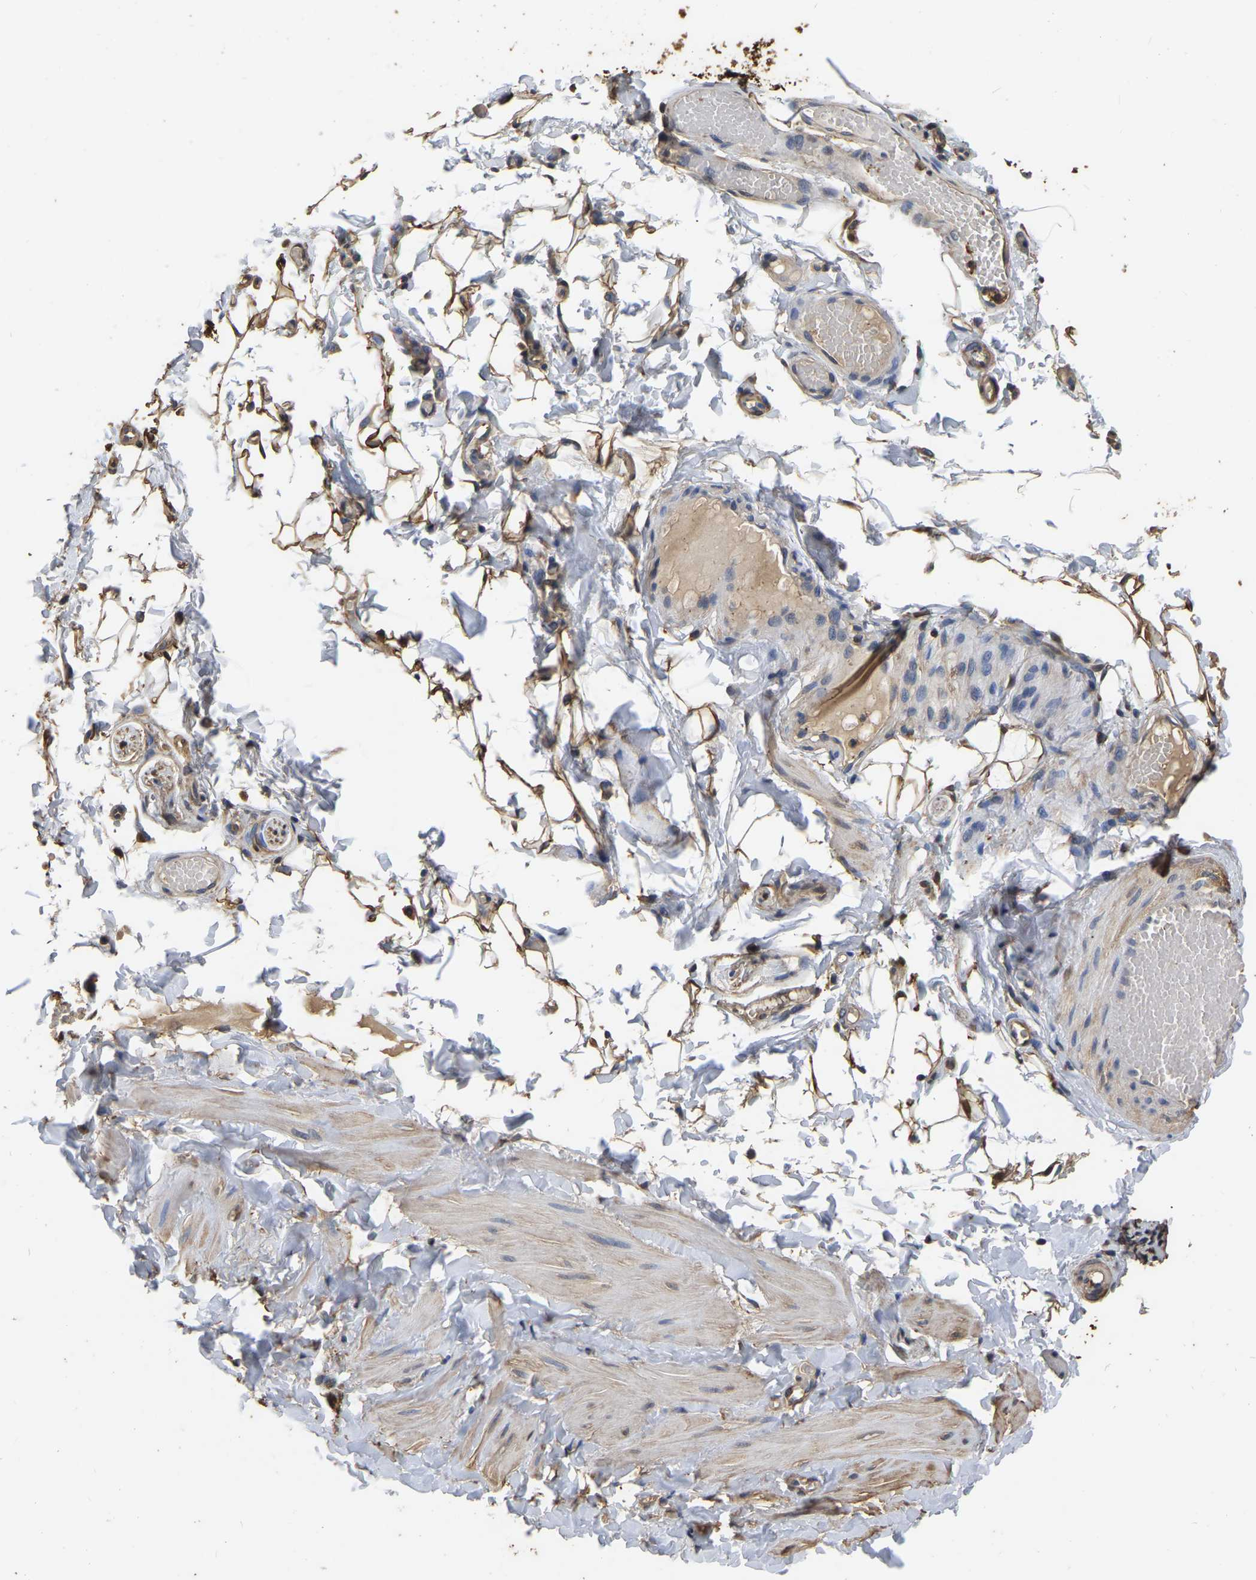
{"staining": {"intensity": "strong", "quantity": ">75%", "location": "cytoplasmic/membranous"}, "tissue": "adipose tissue", "cell_type": "Adipocytes", "image_type": "normal", "snomed": [{"axis": "morphology", "description": "Normal tissue, NOS"}, {"axis": "topography", "description": "Adipose tissue"}, {"axis": "topography", "description": "Vascular tissue"}, {"axis": "topography", "description": "Peripheral nerve tissue"}], "caption": "Protein staining of unremarkable adipose tissue exhibits strong cytoplasmic/membranous staining in approximately >75% of adipocytes. Using DAB (brown) and hematoxylin (blue) stains, captured at high magnification using brightfield microscopy.", "gene": "LDHB", "patient": {"sex": "male", "age": 25}}